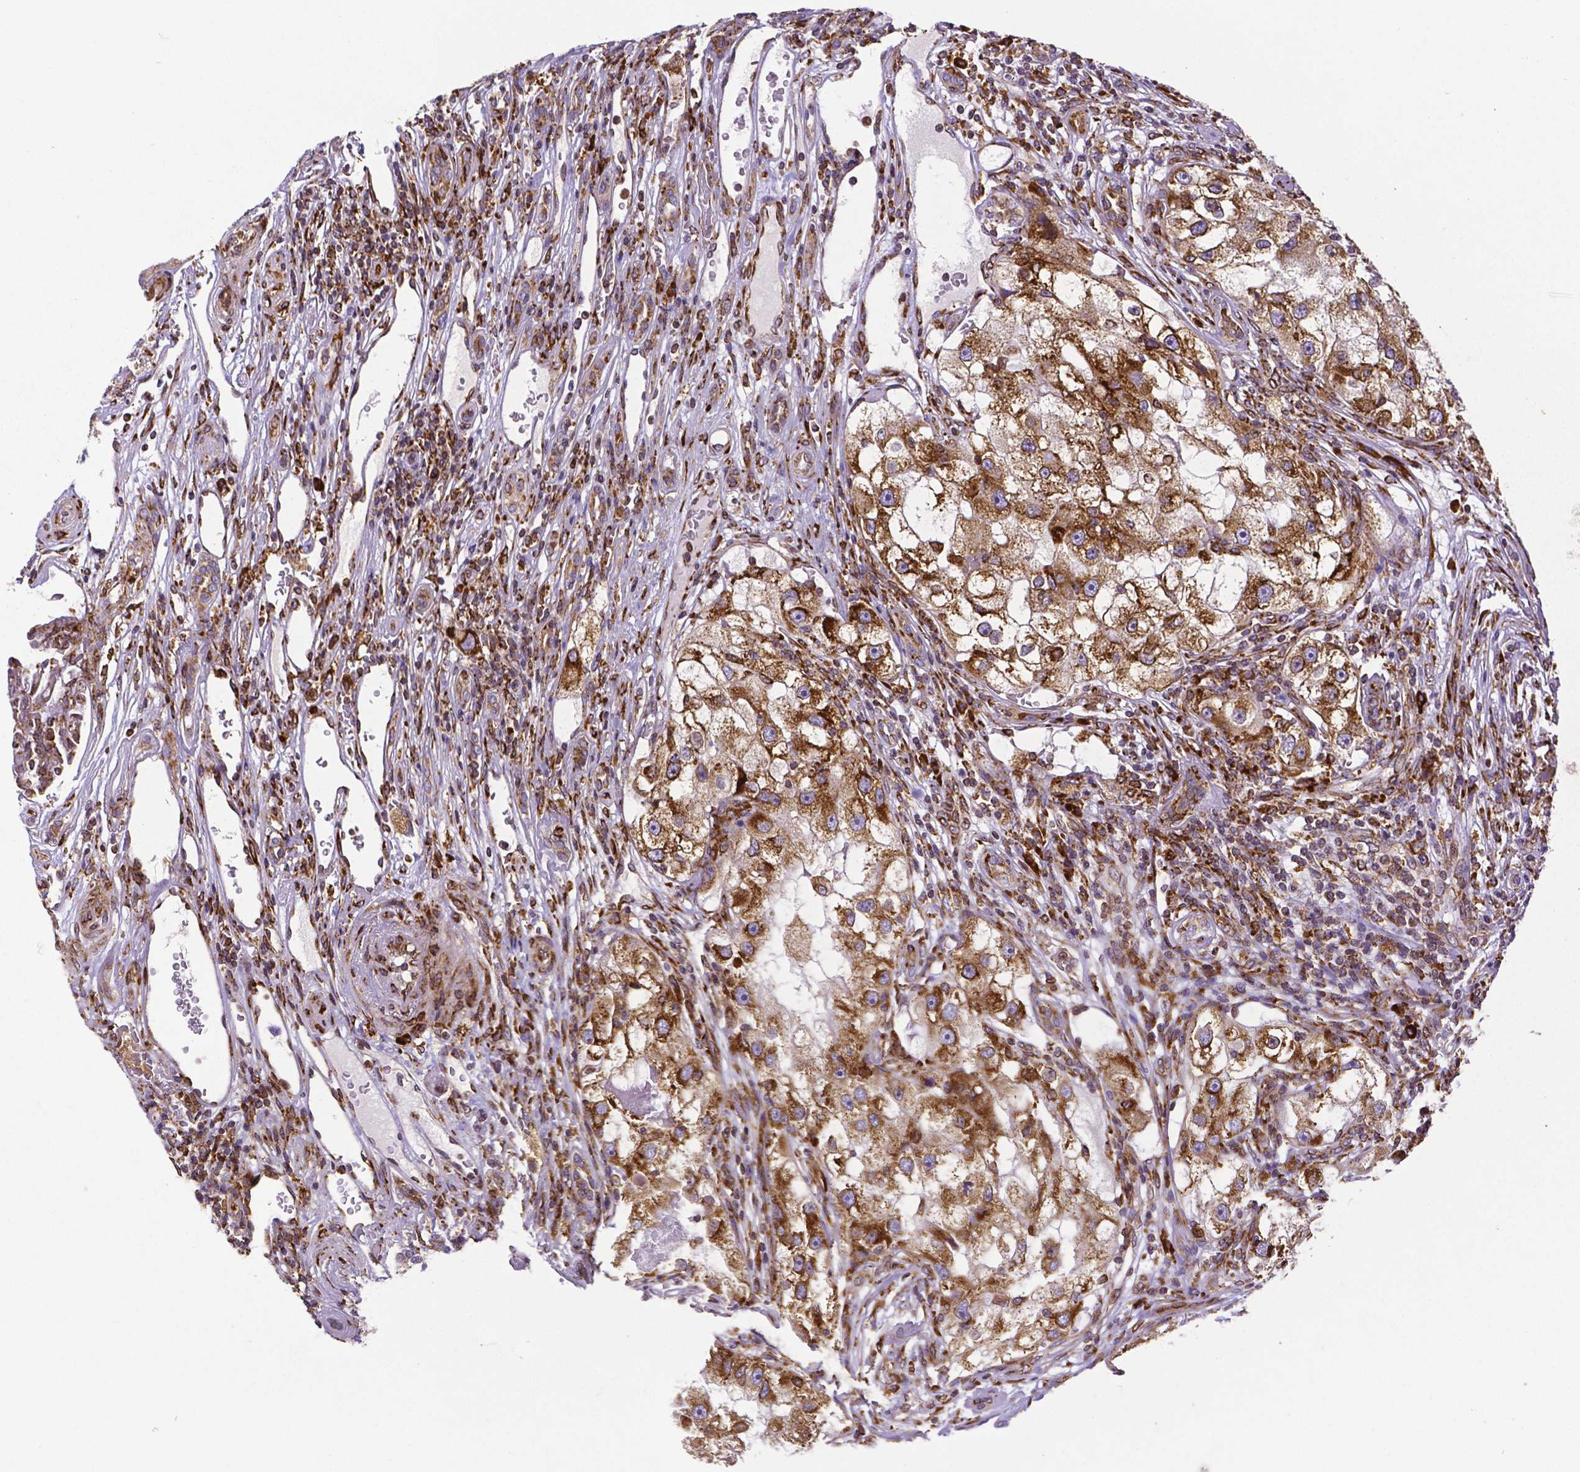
{"staining": {"intensity": "strong", "quantity": ">75%", "location": "cytoplasmic/membranous"}, "tissue": "renal cancer", "cell_type": "Tumor cells", "image_type": "cancer", "snomed": [{"axis": "morphology", "description": "Adenocarcinoma, NOS"}, {"axis": "topography", "description": "Kidney"}], "caption": "Renal cancer stained for a protein (brown) exhibits strong cytoplasmic/membranous positive positivity in approximately >75% of tumor cells.", "gene": "MTDH", "patient": {"sex": "male", "age": 63}}